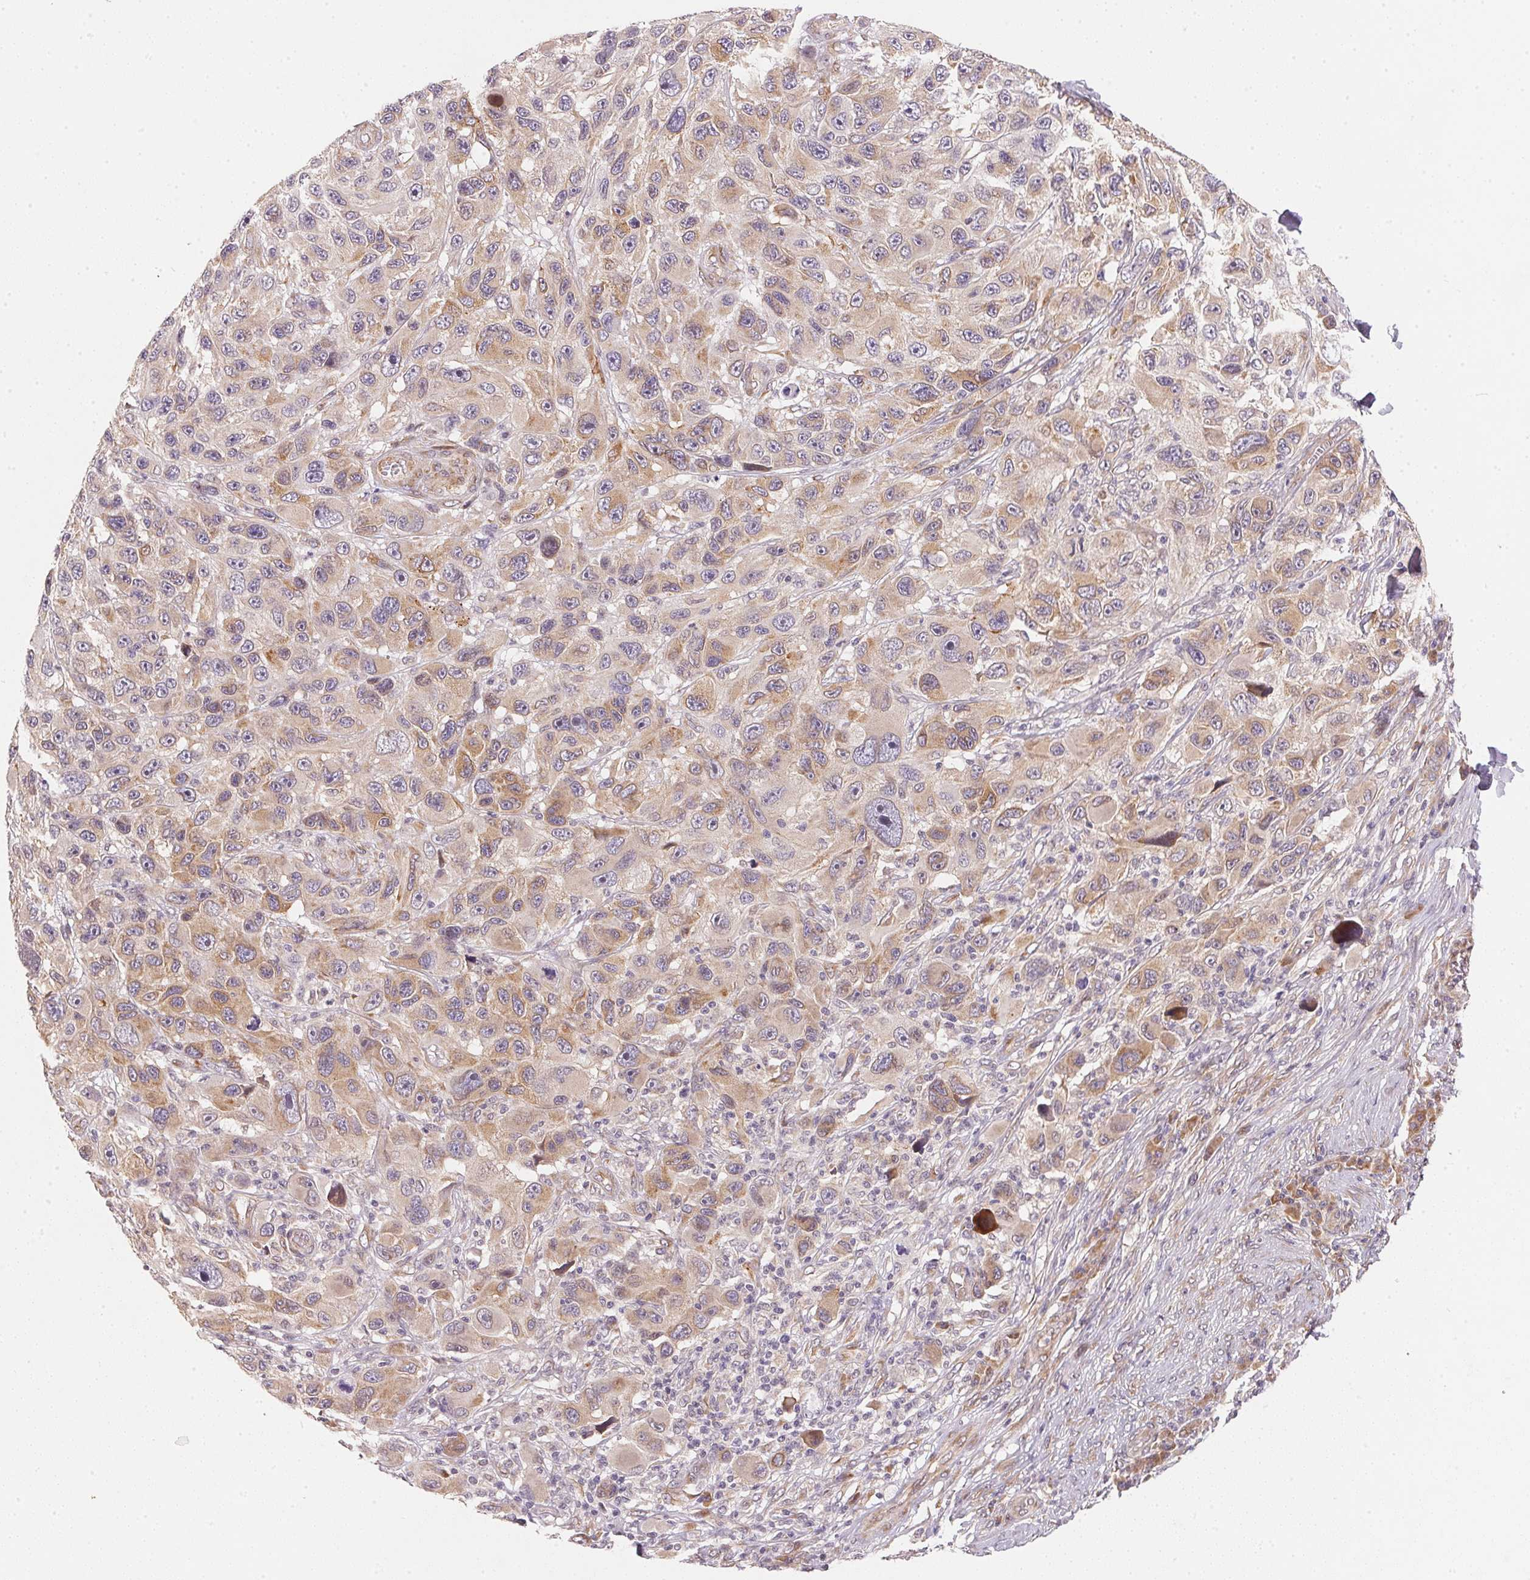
{"staining": {"intensity": "weak", "quantity": ">75%", "location": "cytoplasmic/membranous,nuclear"}, "tissue": "melanoma", "cell_type": "Tumor cells", "image_type": "cancer", "snomed": [{"axis": "morphology", "description": "Malignant melanoma, NOS"}, {"axis": "topography", "description": "Skin"}], "caption": "A brown stain labels weak cytoplasmic/membranous and nuclear positivity of a protein in human malignant melanoma tumor cells.", "gene": "EI24", "patient": {"sex": "male", "age": 53}}